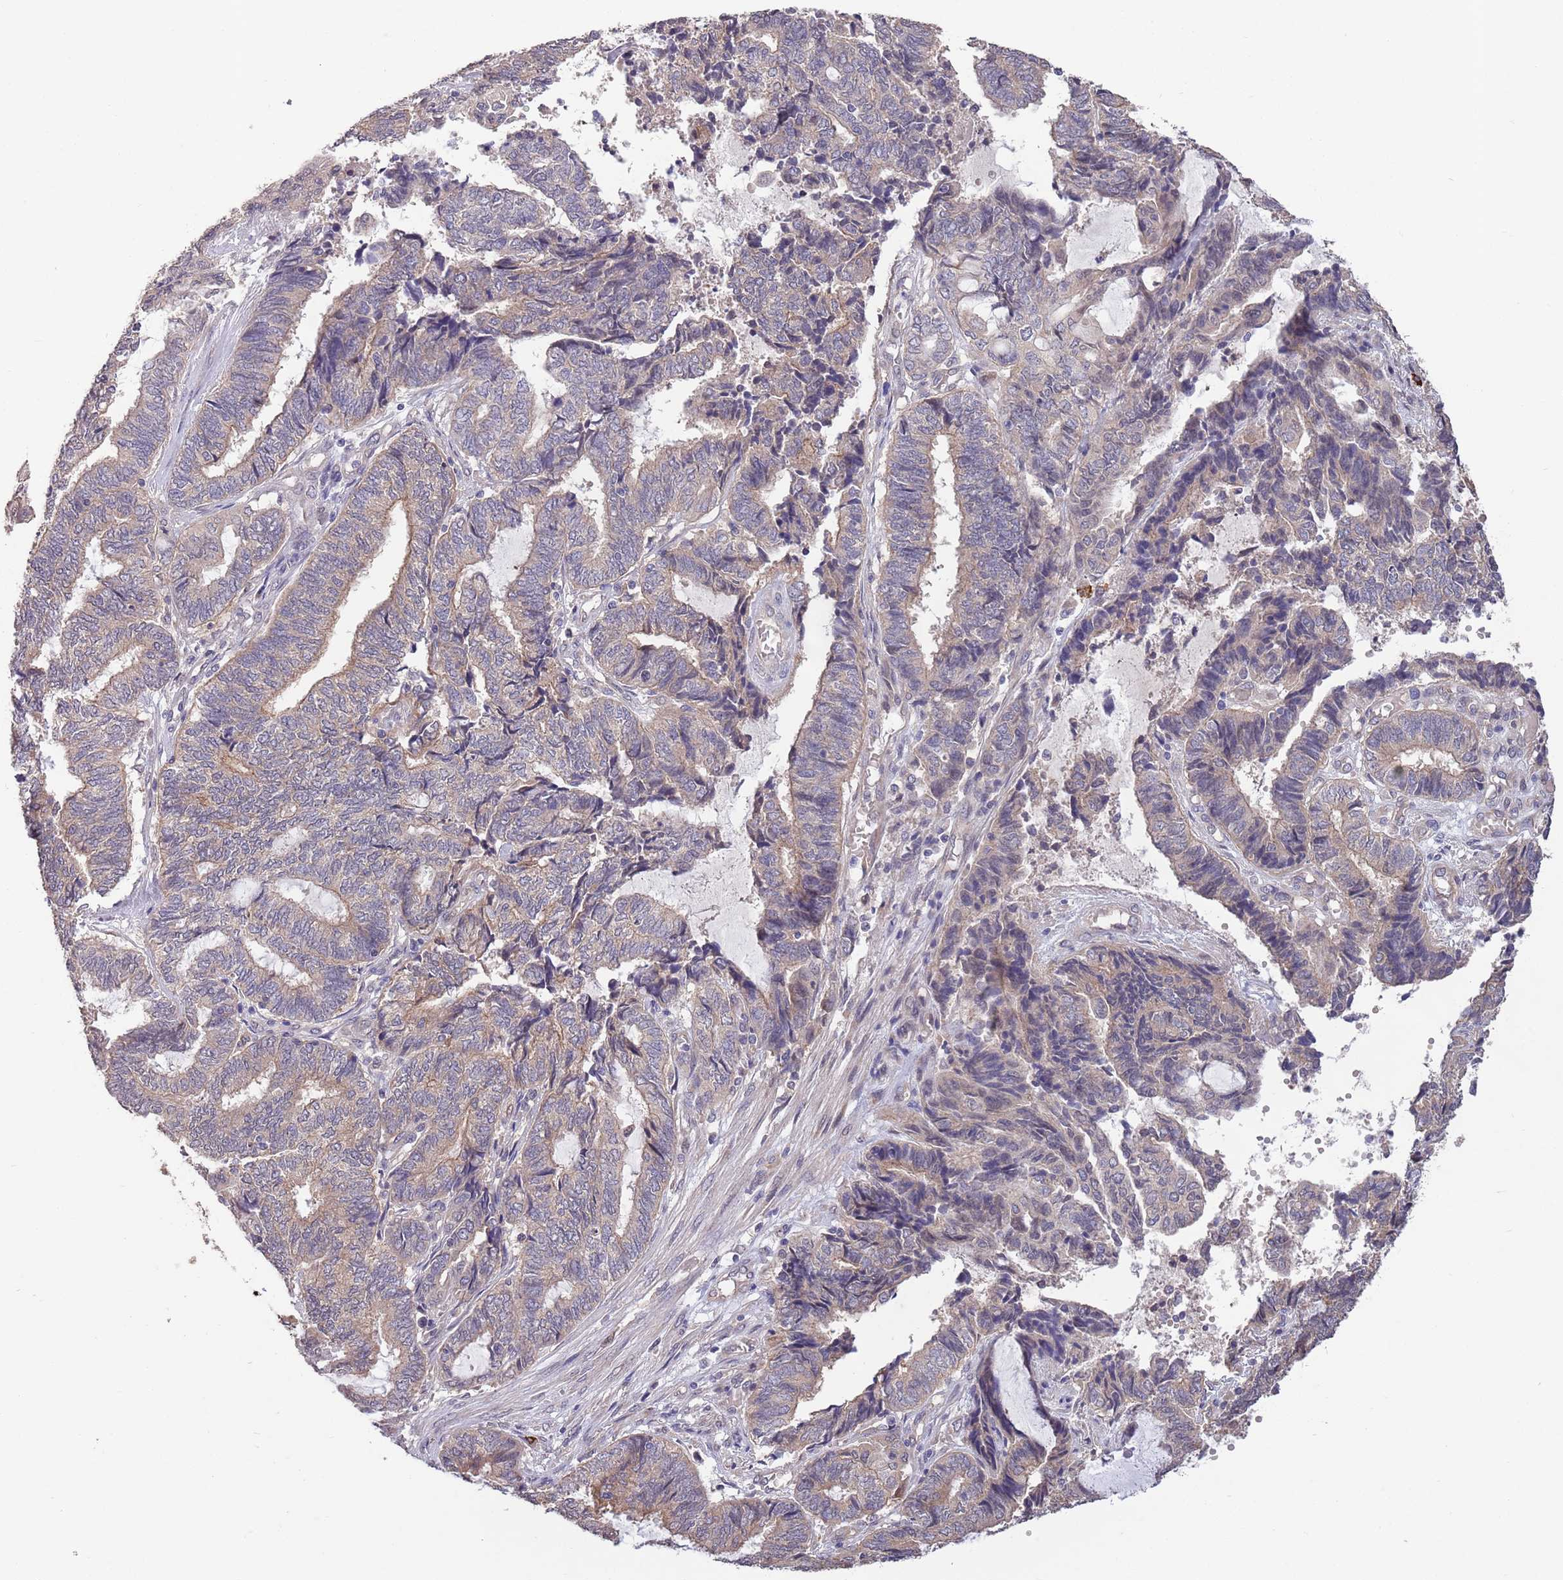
{"staining": {"intensity": "weak", "quantity": "25%-75%", "location": "cytoplasmic/membranous"}, "tissue": "endometrial cancer", "cell_type": "Tumor cells", "image_type": "cancer", "snomed": [{"axis": "morphology", "description": "Adenocarcinoma, NOS"}, {"axis": "topography", "description": "Uterus"}, {"axis": "topography", "description": "Endometrium"}], "caption": "A high-resolution photomicrograph shows immunohistochemistry (IHC) staining of adenocarcinoma (endometrial), which reveals weak cytoplasmic/membranous positivity in about 25%-75% of tumor cells.", "gene": "MARVELD2", "patient": {"sex": "female", "age": 70}}